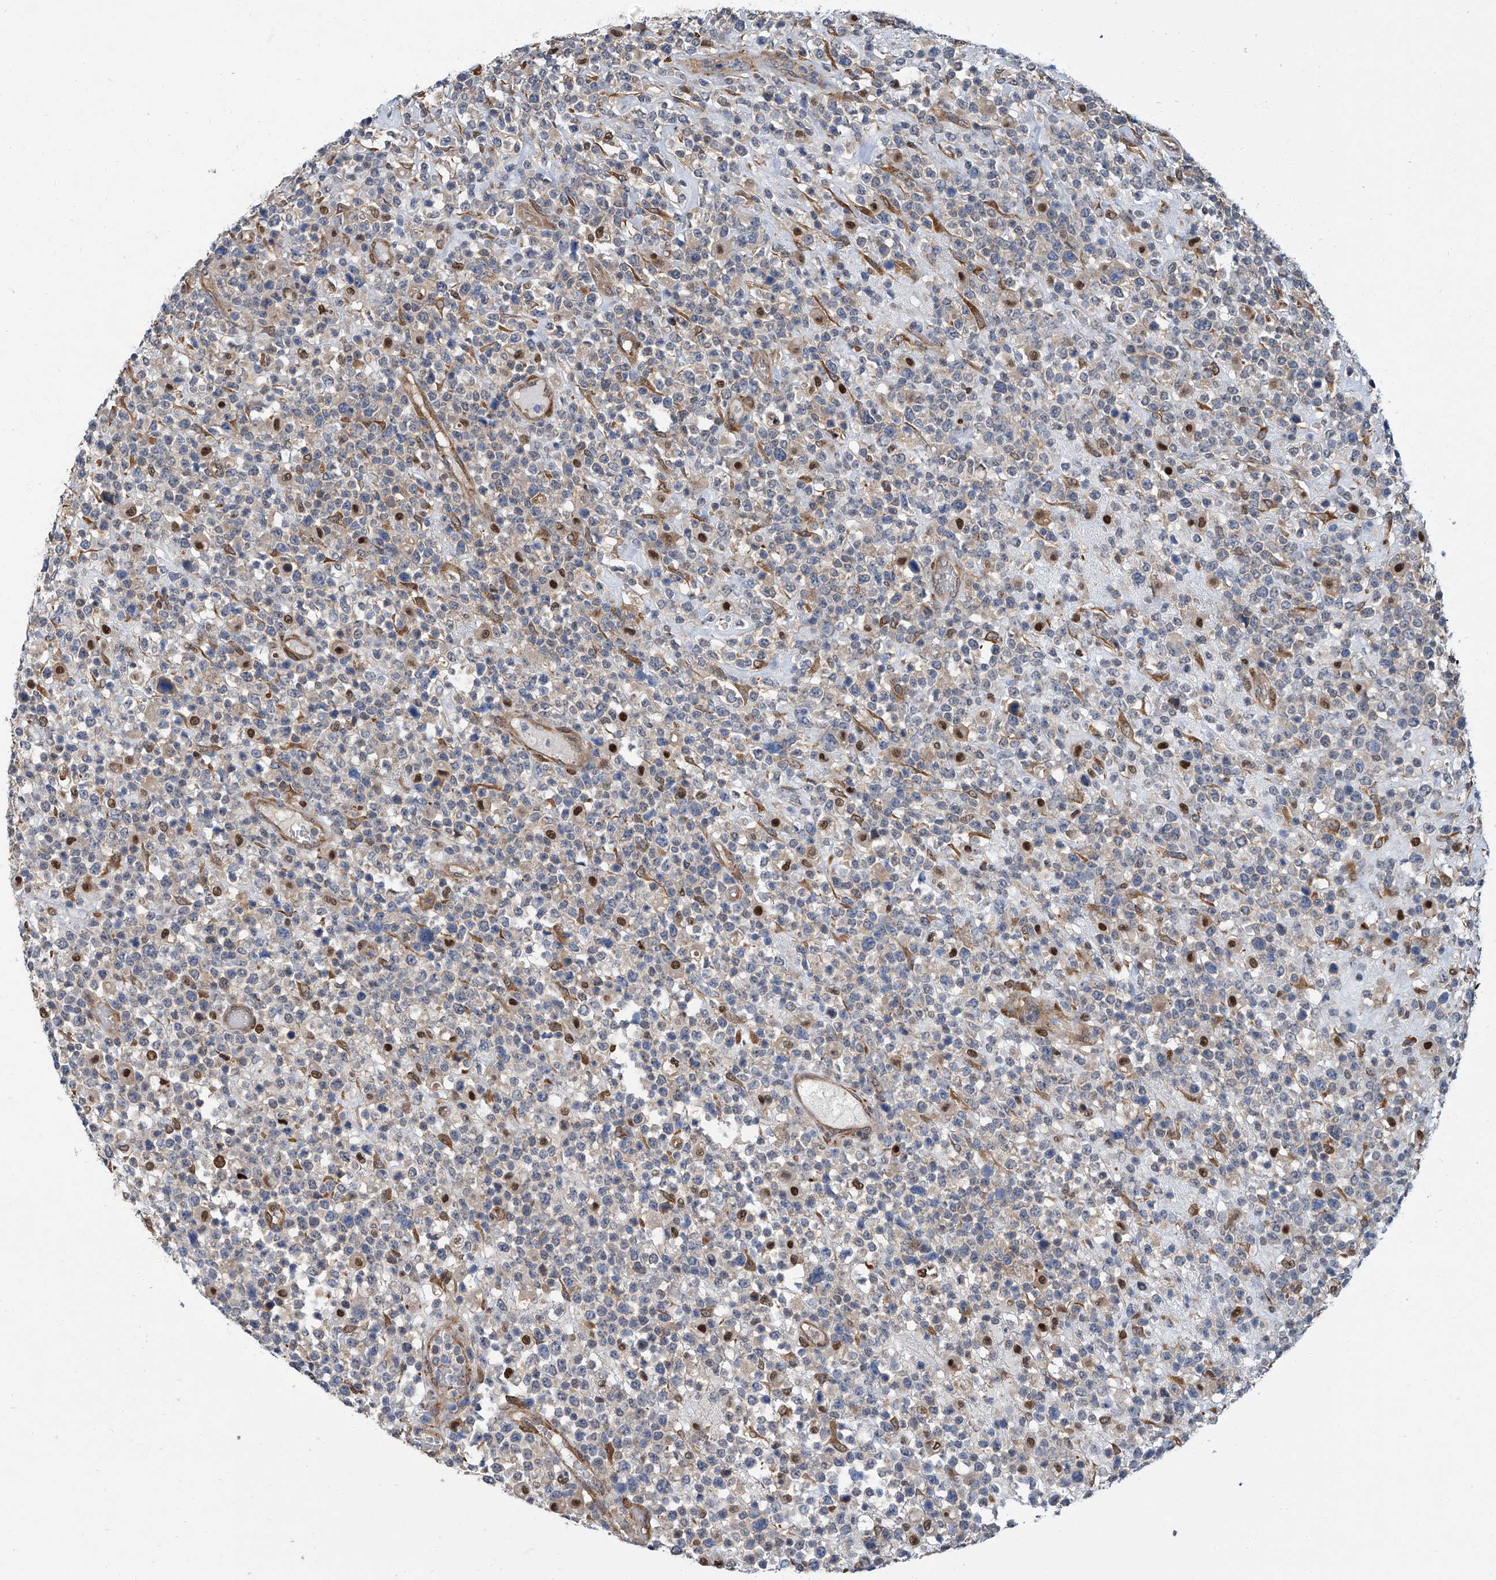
{"staining": {"intensity": "negative", "quantity": "none", "location": "none"}, "tissue": "lymphoma", "cell_type": "Tumor cells", "image_type": "cancer", "snomed": [{"axis": "morphology", "description": "Malignant lymphoma, non-Hodgkin's type, High grade"}, {"axis": "topography", "description": "Colon"}], "caption": "IHC micrograph of neoplastic tissue: malignant lymphoma, non-Hodgkin's type (high-grade) stained with DAB shows no significant protein staining in tumor cells. (Brightfield microscopy of DAB immunohistochemistry at high magnification).", "gene": "PSMB10", "patient": {"sex": "female", "age": 53}}